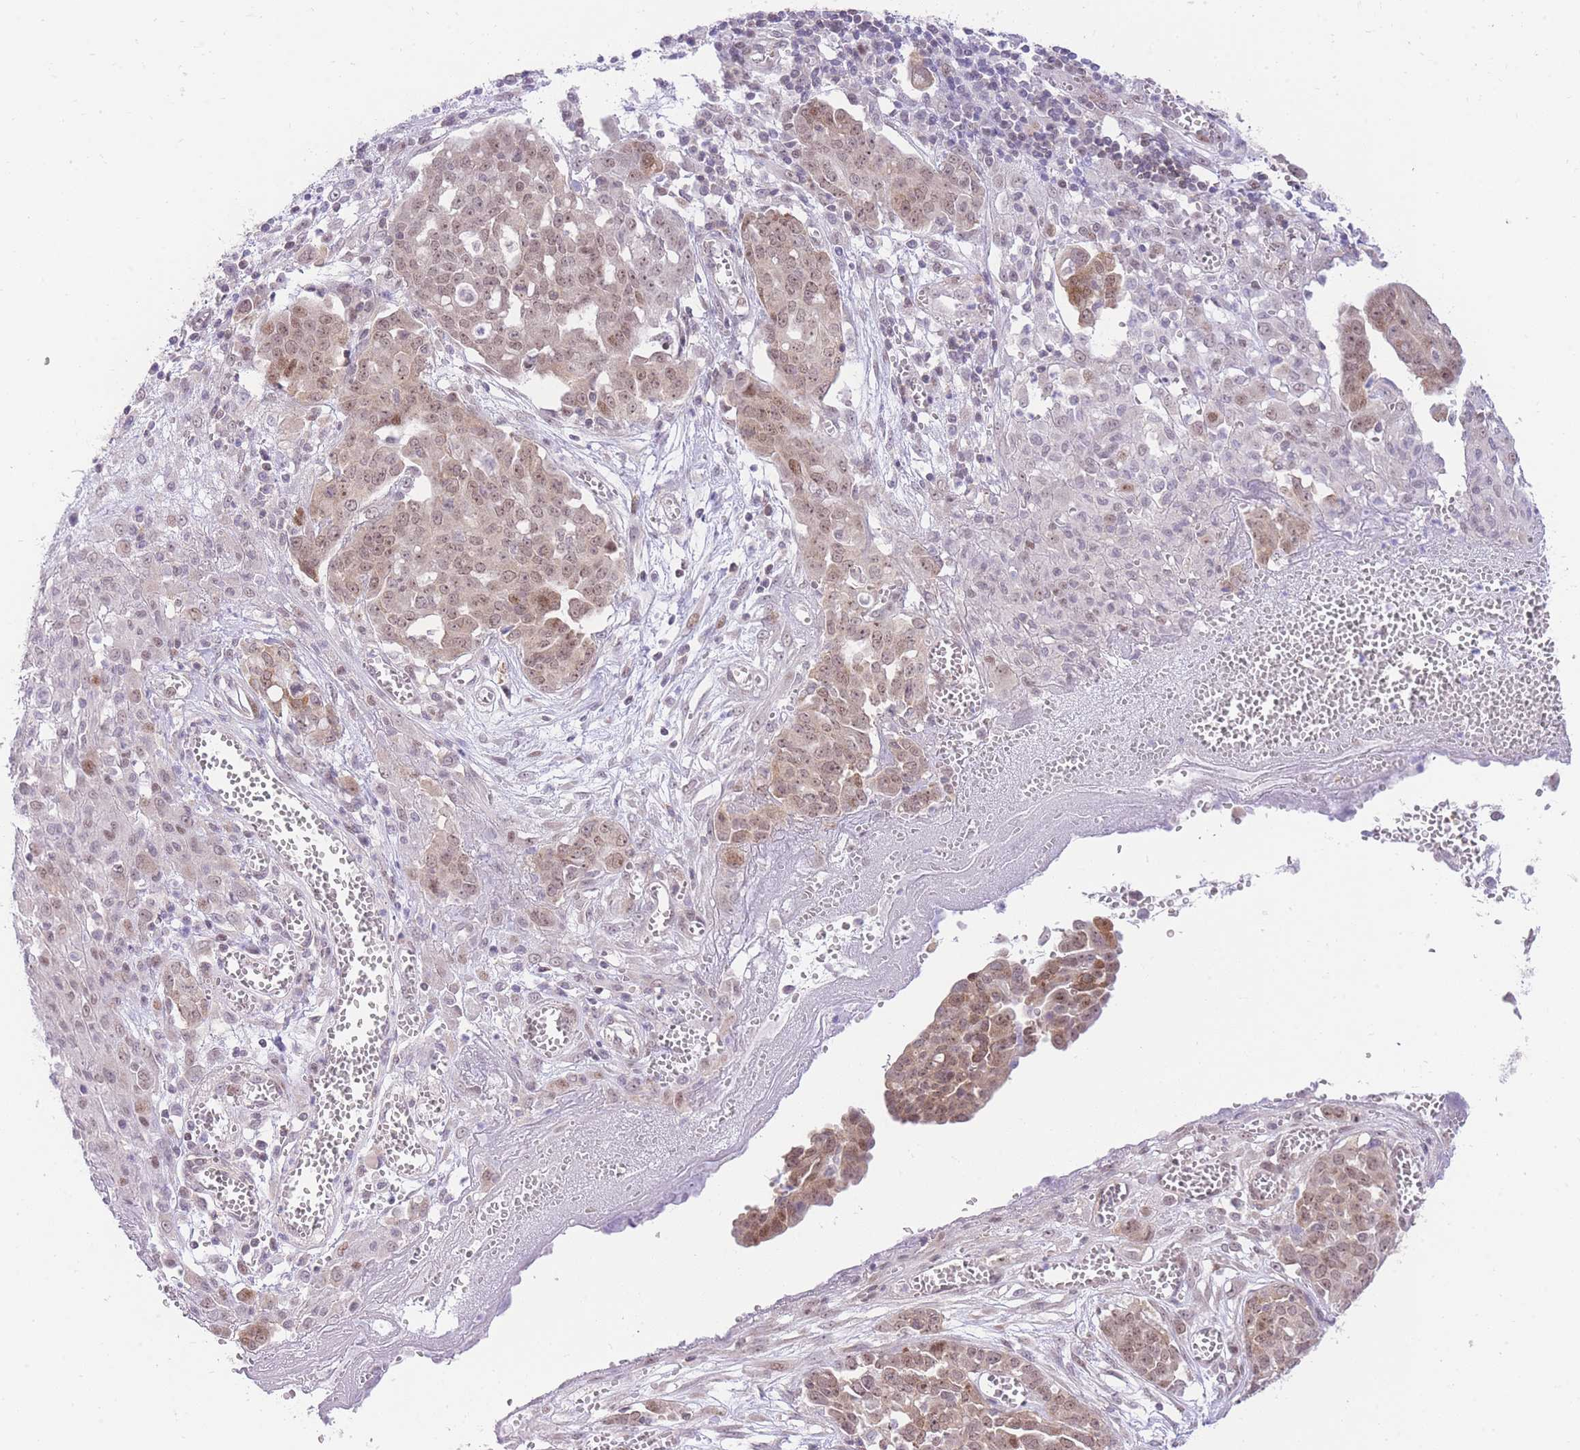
{"staining": {"intensity": "moderate", "quantity": ">75%", "location": "nuclear"}, "tissue": "ovarian cancer", "cell_type": "Tumor cells", "image_type": "cancer", "snomed": [{"axis": "morphology", "description": "Cystadenocarcinoma, serous, NOS"}, {"axis": "topography", "description": "Soft tissue"}, {"axis": "topography", "description": "Ovary"}], "caption": "IHC image of ovarian serous cystadenocarcinoma stained for a protein (brown), which exhibits medium levels of moderate nuclear expression in about >75% of tumor cells.", "gene": "STK39", "patient": {"sex": "female", "age": 57}}